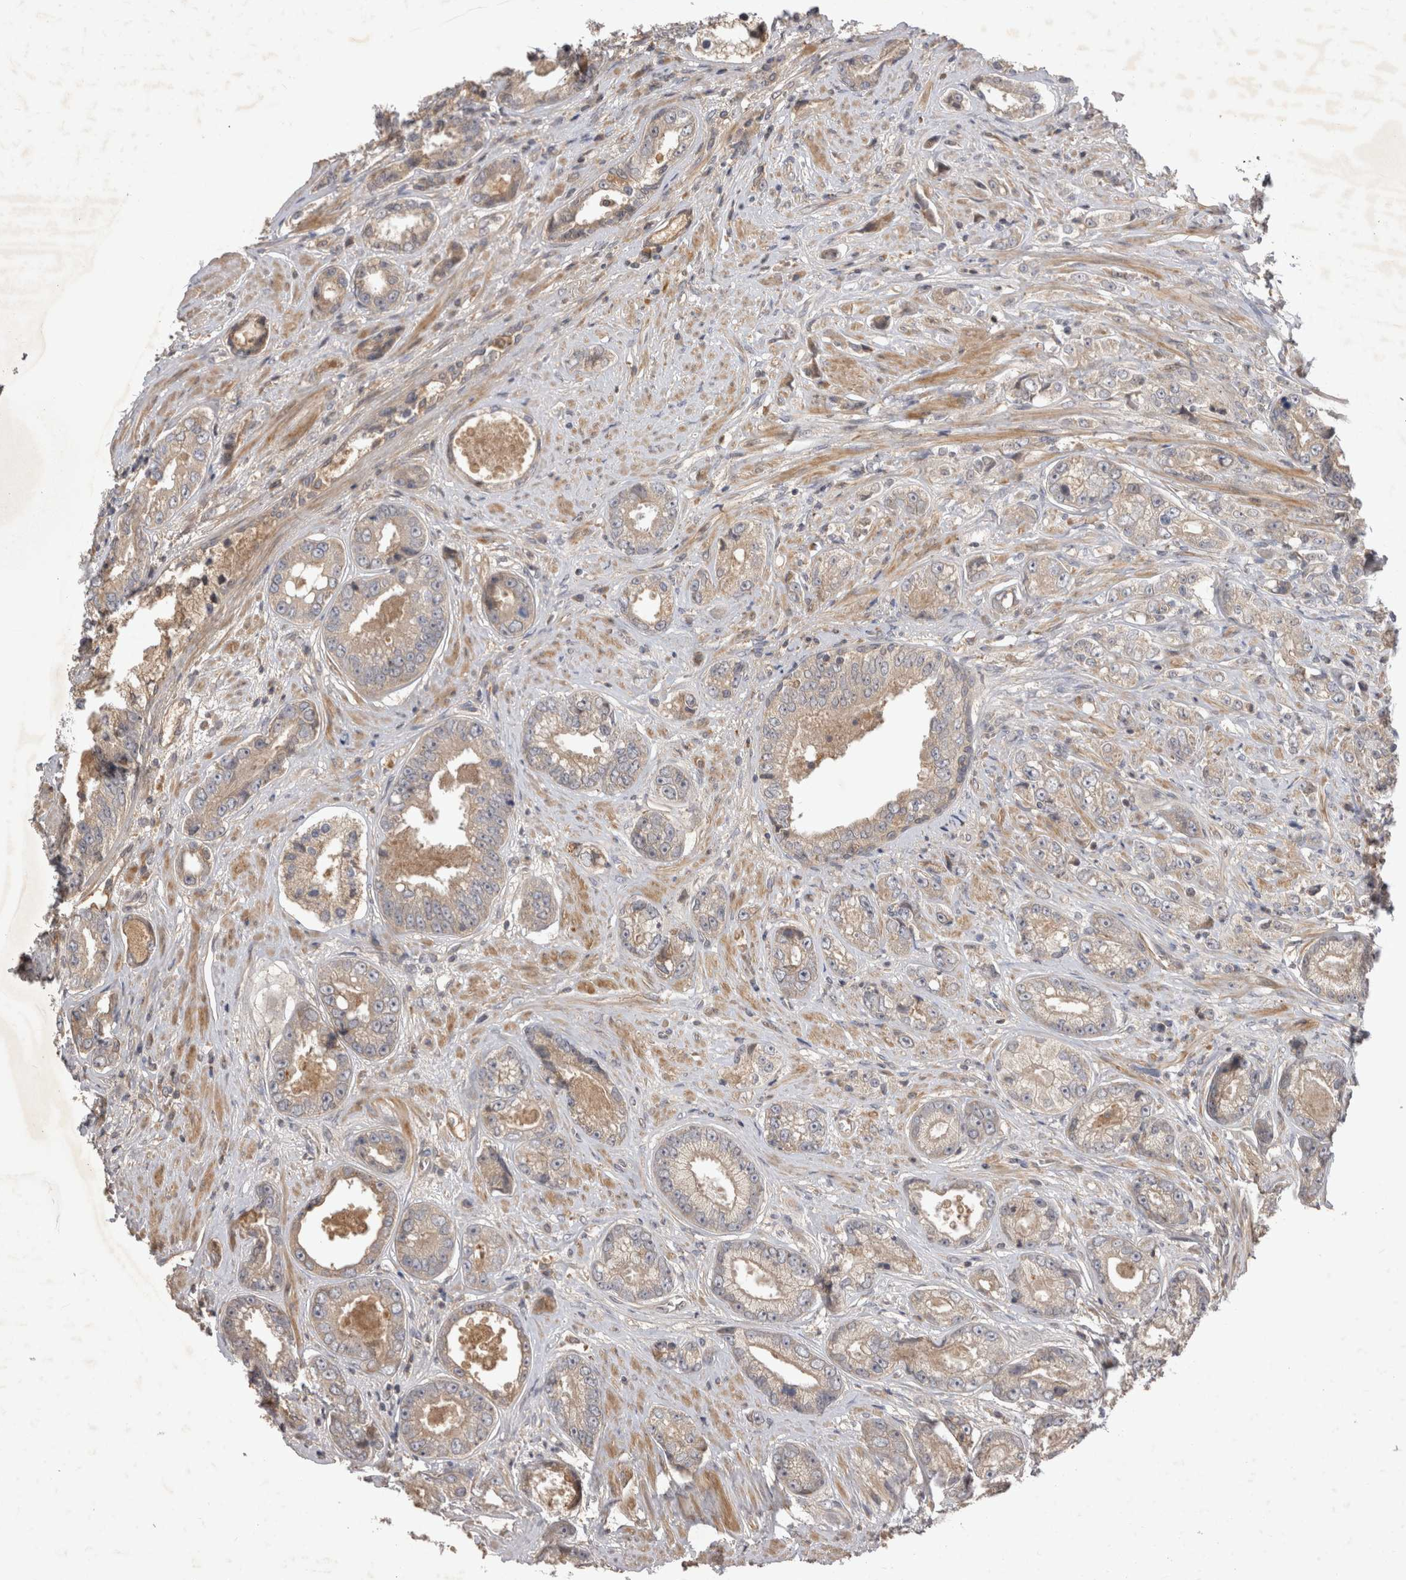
{"staining": {"intensity": "negative", "quantity": "none", "location": "none"}, "tissue": "prostate cancer", "cell_type": "Tumor cells", "image_type": "cancer", "snomed": [{"axis": "morphology", "description": "Adenocarcinoma, High grade"}, {"axis": "topography", "description": "Prostate"}], "caption": "A histopathology image of prostate high-grade adenocarcinoma stained for a protein displays no brown staining in tumor cells.", "gene": "PPP1R42", "patient": {"sex": "male", "age": 61}}